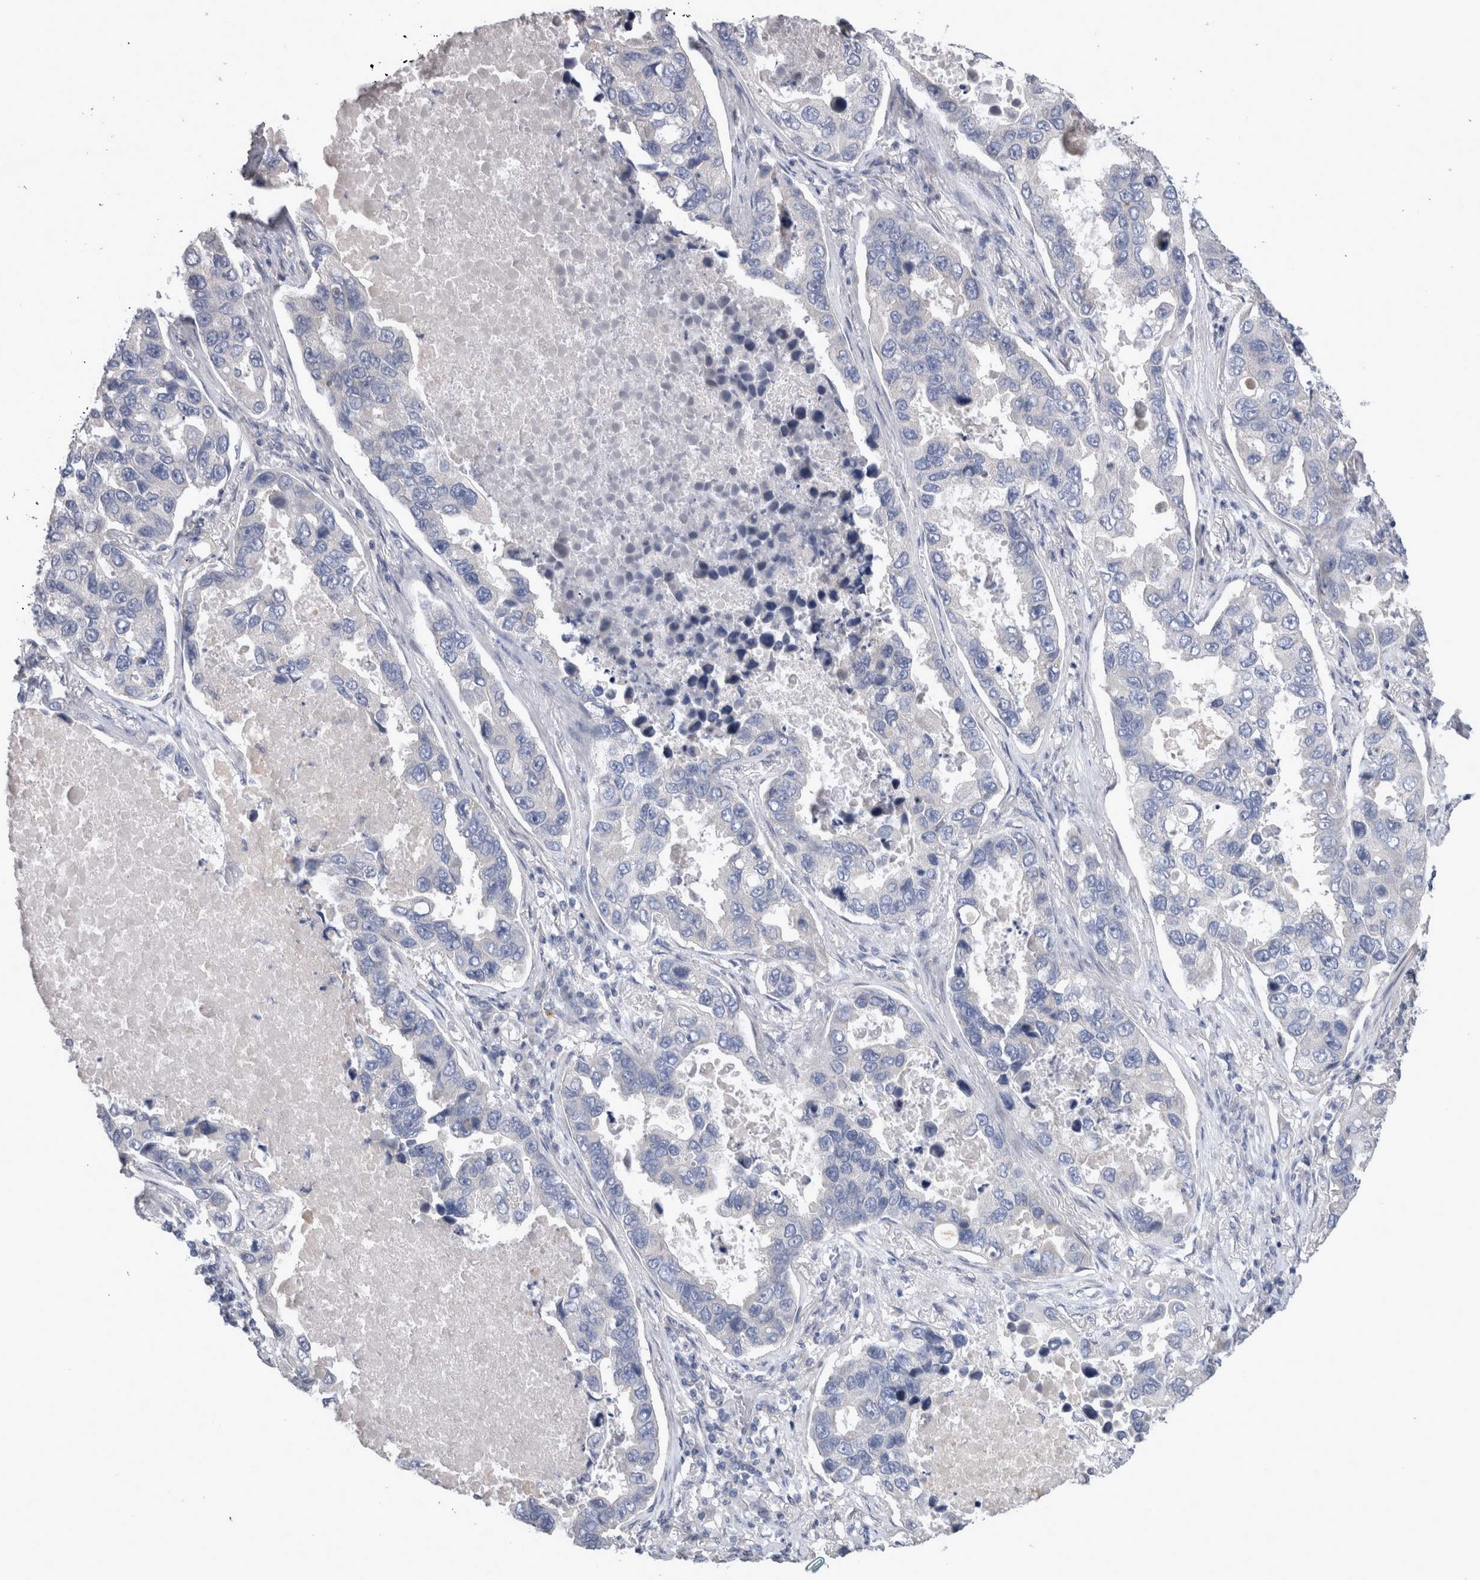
{"staining": {"intensity": "negative", "quantity": "none", "location": "none"}, "tissue": "lung cancer", "cell_type": "Tumor cells", "image_type": "cancer", "snomed": [{"axis": "morphology", "description": "Adenocarcinoma, NOS"}, {"axis": "topography", "description": "Lung"}], "caption": "Tumor cells are negative for protein expression in human lung cancer (adenocarcinoma). (Immunohistochemistry (ihc), brightfield microscopy, high magnification).", "gene": "LRRC40", "patient": {"sex": "male", "age": 64}}